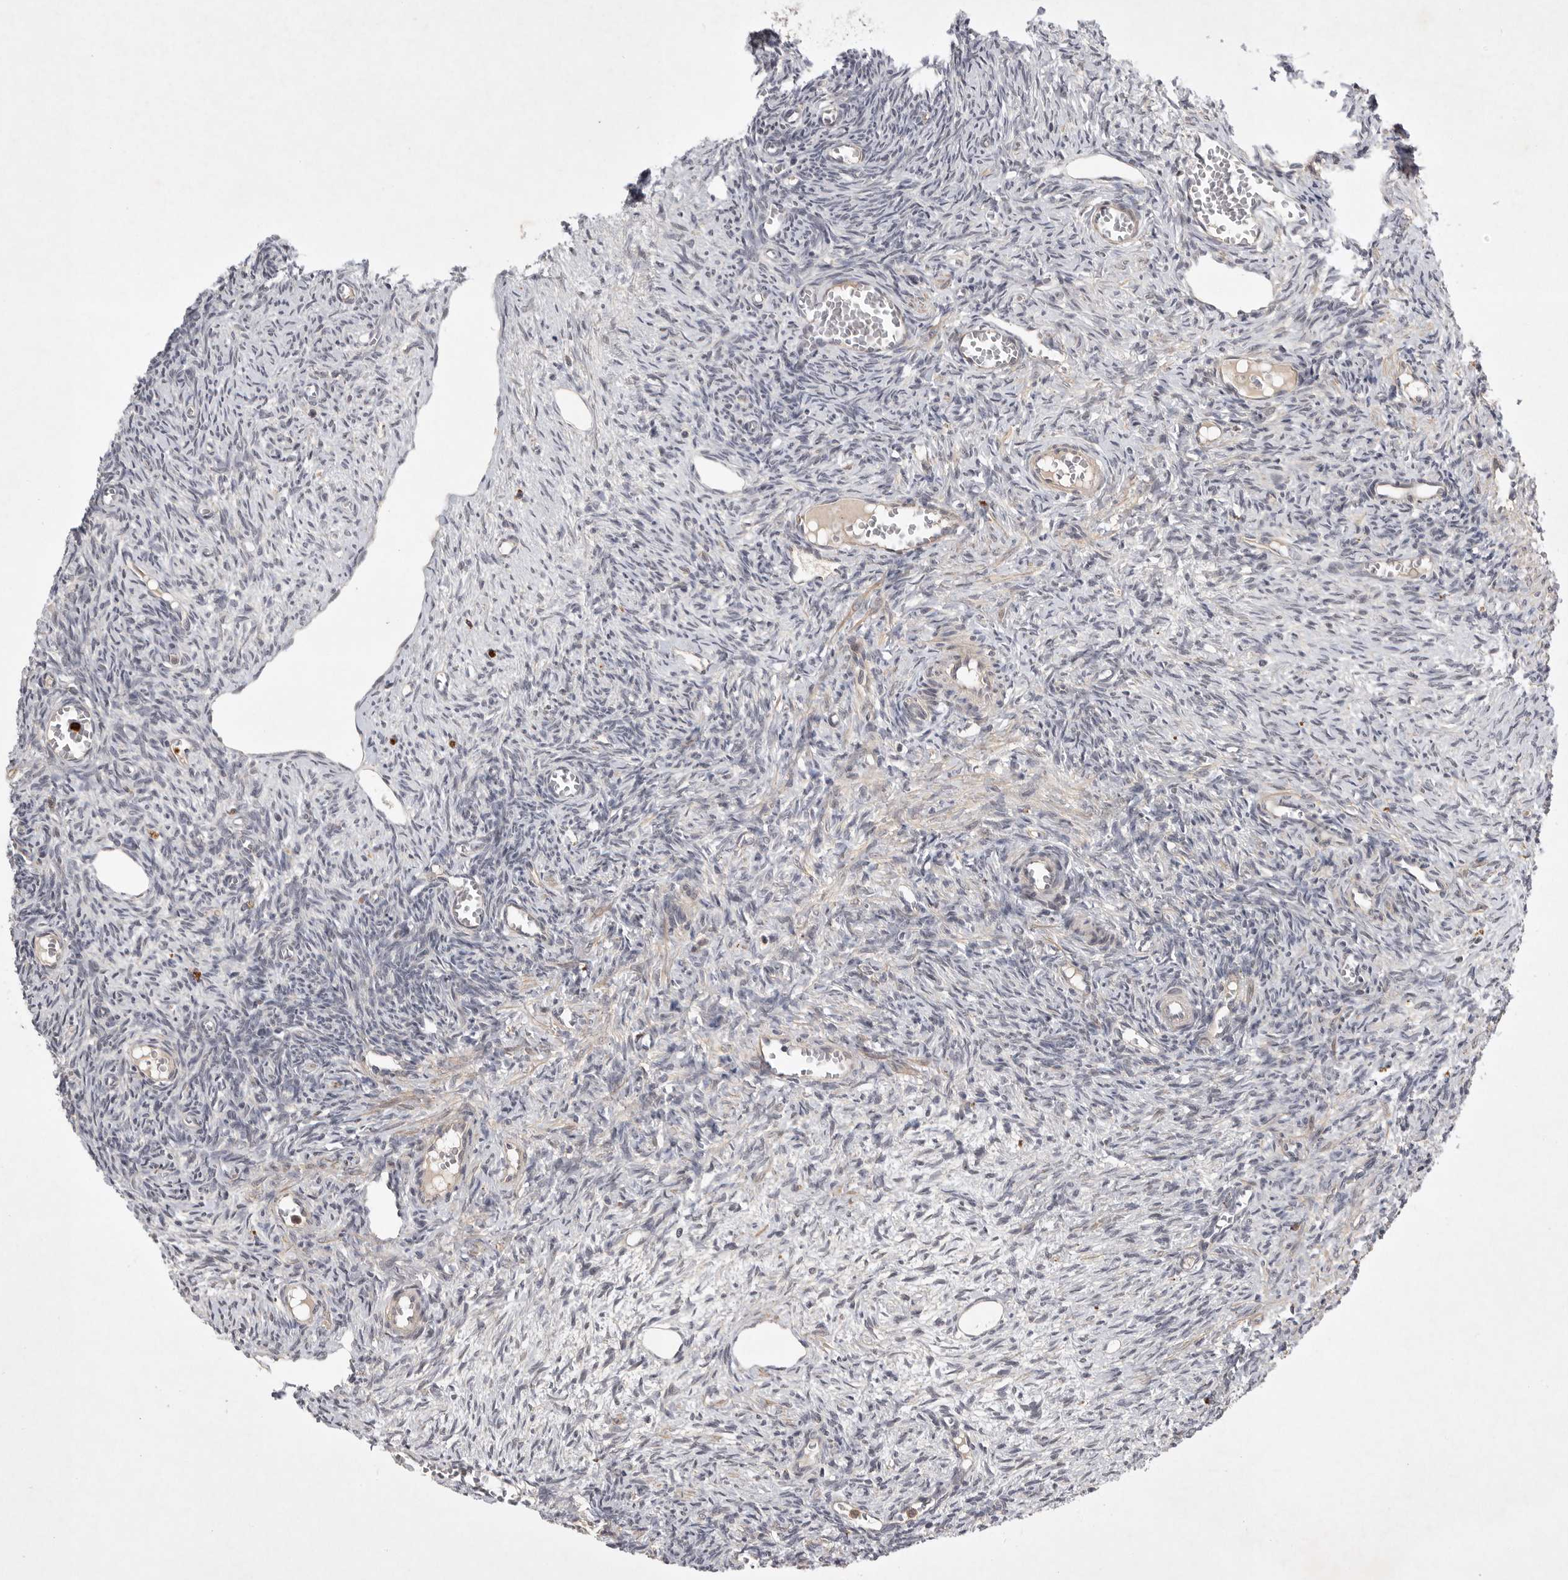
{"staining": {"intensity": "negative", "quantity": "none", "location": "none"}, "tissue": "ovary", "cell_type": "Ovarian stroma cells", "image_type": "normal", "snomed": [{"axis": "morphology", "description": "Normal tissue, NOS"}, {"axis": "topography", "description": "Ovary"}], "caption": "Ovarian stroma cells show no significant expression in normal ovary. The staining was performed using DAB to visualize the protein expression in brown, while the nuclei were stained in blue with hematoxylin (Magnification: 20x).", "gene": "UBE3D", "patient": {"sex": "female", "age": 27}}